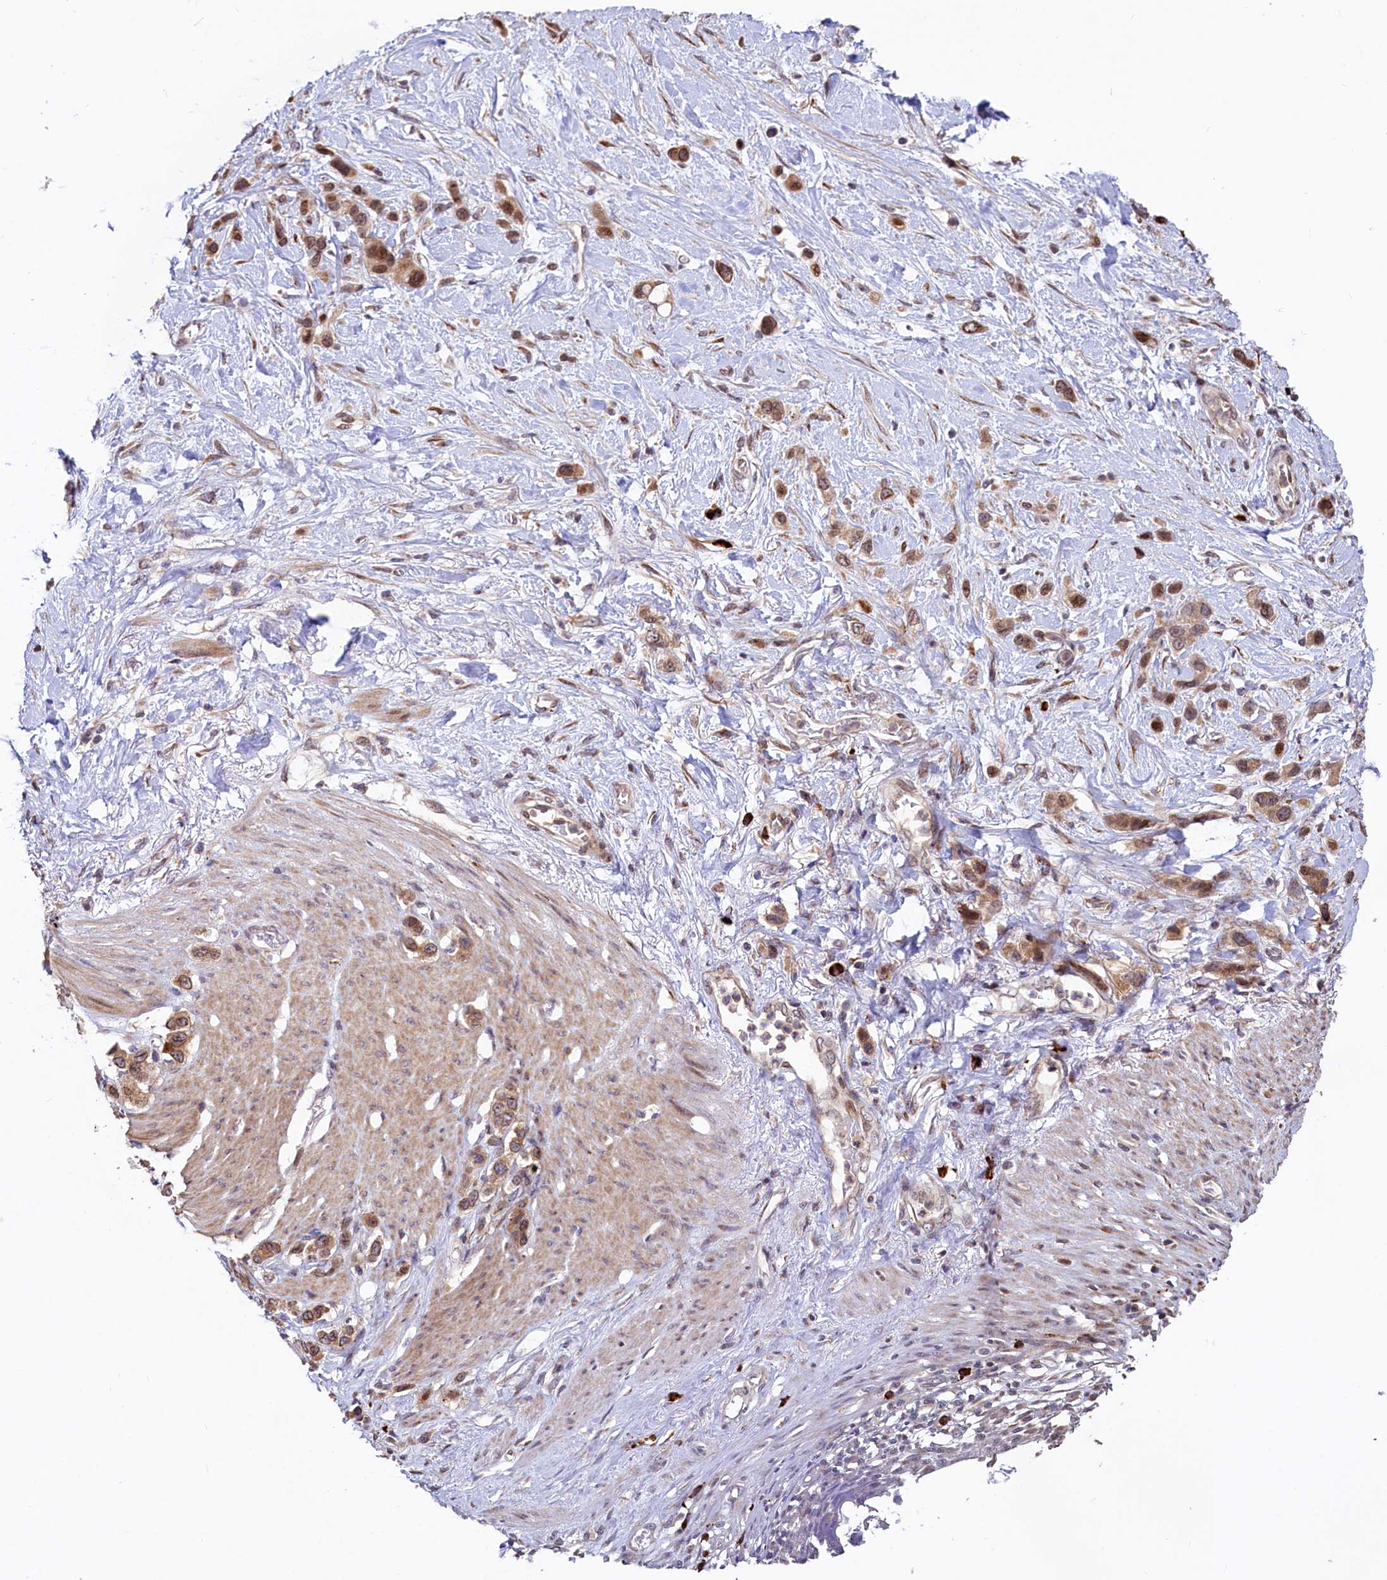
{"staining": {"intensity": "moderate", "quantity": ">75%", "location": "cytoplasmic/membranous,nuclear"}, "tissue": "stomach cancer", "cell_type": "Tumor cells", "image_type": "cancer", "snomed": [{"axis": "morphology", "description": "Adenocarcinoma, NOS"}, {"axis": "morphology", "description": "Adenocarcinoma, High grade"}, {"axis": "topography", "description": "Stomach, upper"}, {"axis": "topography", "description": "Stomach, lower"}], "caption": "This micrograph displays stomach cancer (adenocarcinoma) stained with immunohistochemistry to label a protein in brown. The cytoplasmic/membranous and nuclear of tumor cells show moderate positivity for the protein. Nuclei are counter-stained blue.", "gene": "C5orf15", "patient": {"sex": "female", "age": 65}}